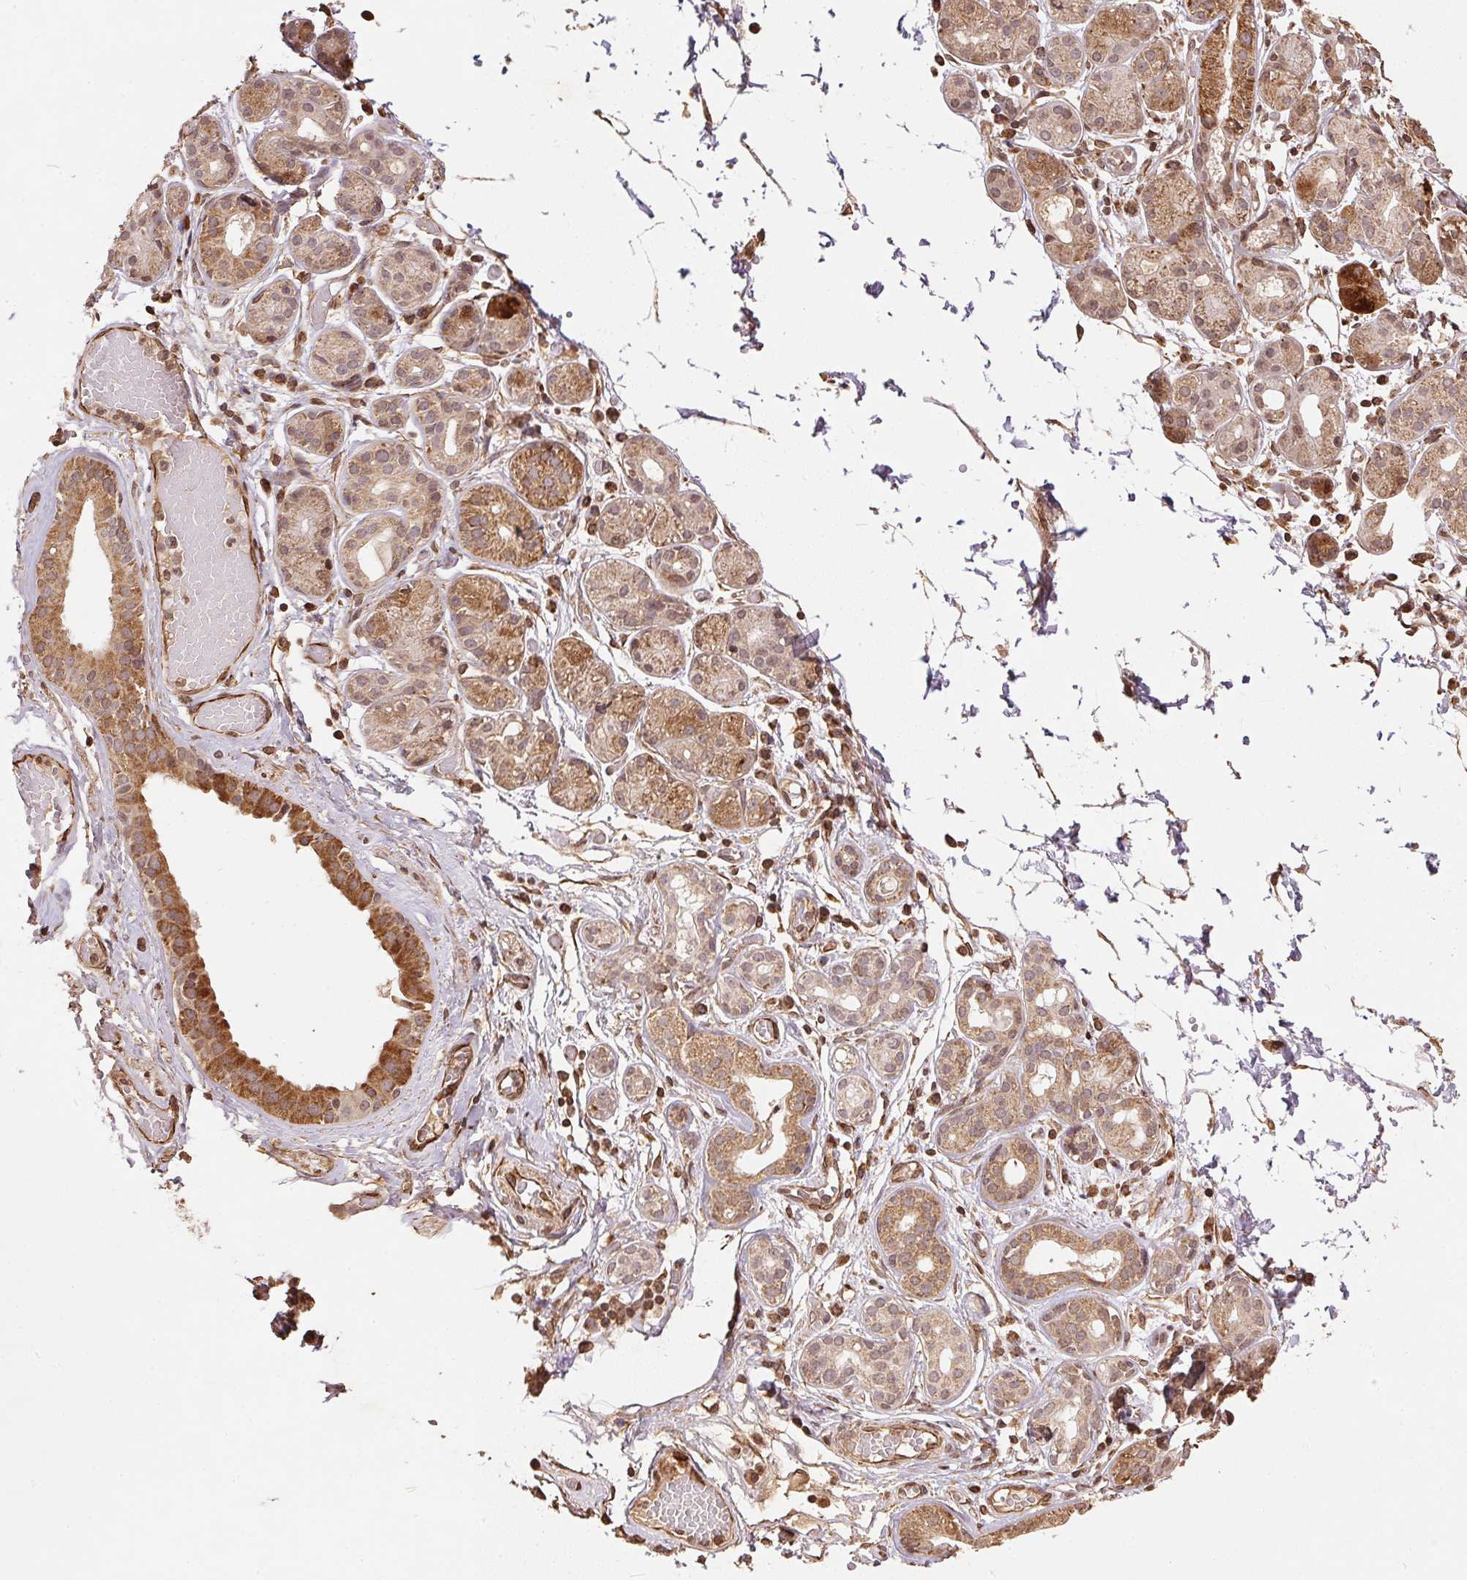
{"staining": {"intensity": "strong", "quantity": "25%-75%", "location": "cytoplasmic/membranous"}, "tissue": "salivary gland", "cell_type": "Glandular cells", "image_type": "normal", "snomed": [{"axis": "morphology", "description": "Normal tissue, NOS"}, {"axis": "topography", "description": "Salivary gland"}, {"axis": "topography", "description": "Peripheral nerve tissue"}], "caption": "Protein analysis of unremarkable salivary gland shows strong cytoplasmic/membranous staining in about 25%-75% of glandular cells.", "gene": "SPRED2", "patient": {"sex": "male", "age": 71}}